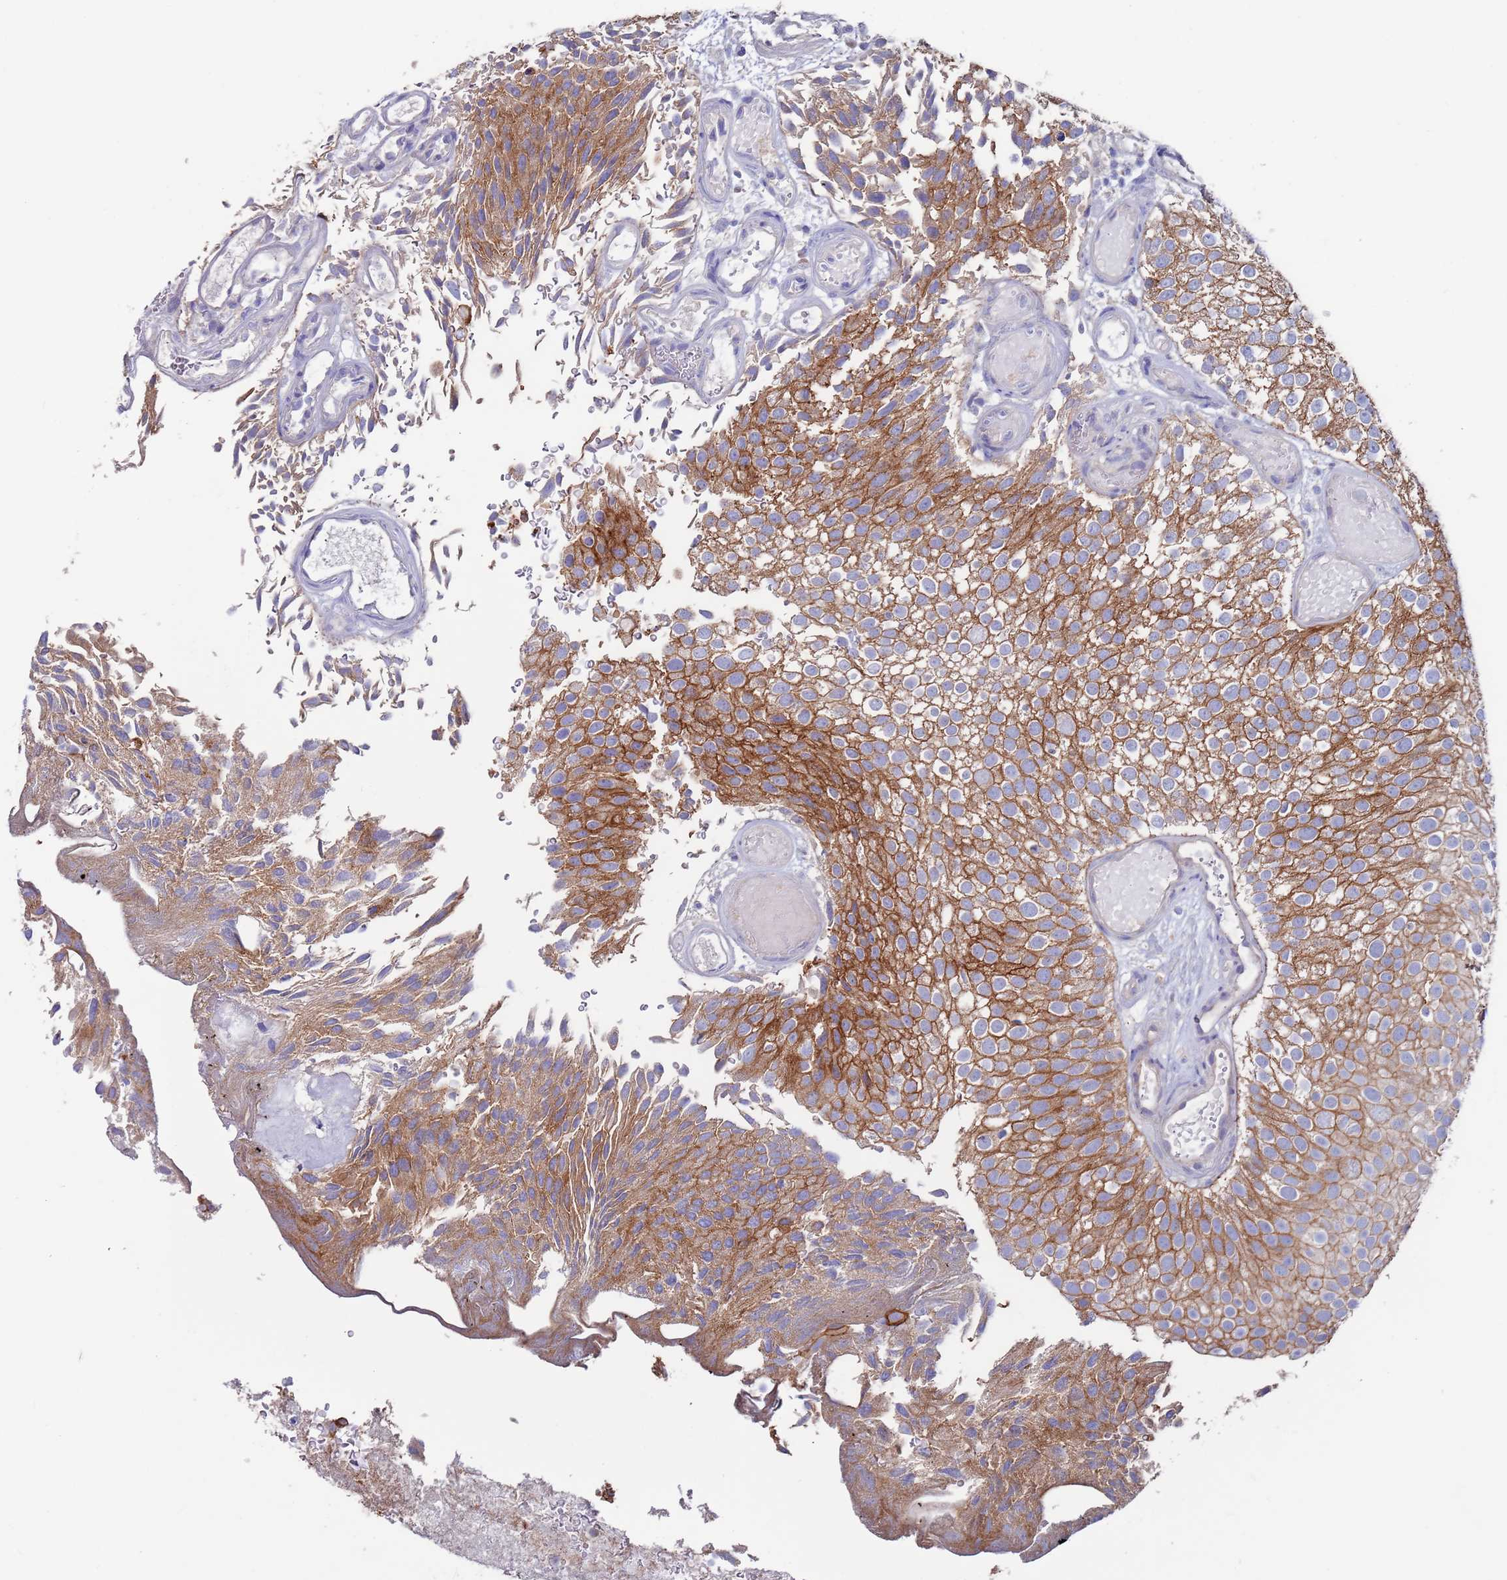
{"staining": {"intensity": "strong", "quantity": ">75%", "location": "cytoplasmic/membranous"}, "tissue": "urothelial cancer", "cell_type": "Tumor cells", "image_type": "cancer", "snomed": [{"axis": "morphology", "description": "Urothelial carcinoma, Low grade"}, {"axis": "topography", "description": "Urinary bladder"}], "caption": "Urothelial cancer stained with immunohistochemistry (IHC) exhibits strong cytoplasmic/membranous staining in about >75% of tumor cells.", "gene": "KRTCAP3", "patient": {"sex": "male", "age": 78}}